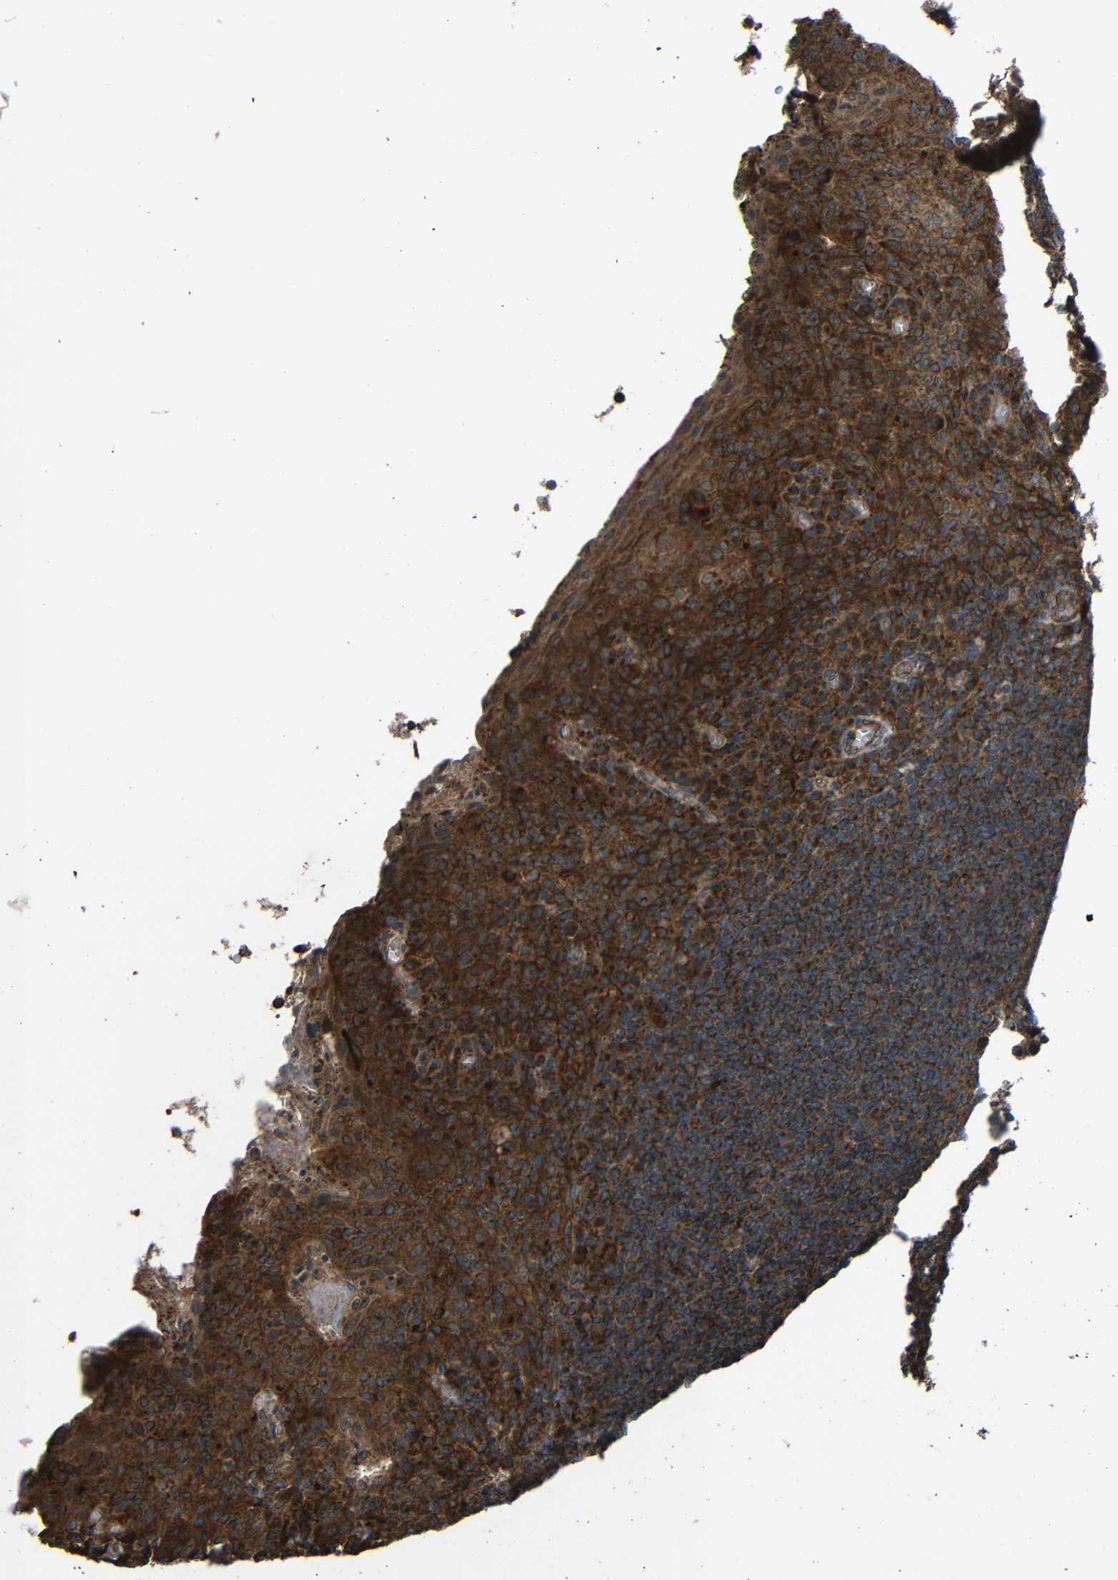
{"staining": {"intensity": "strong", "quantity": ">75%", "location": "cytoplasmic/membranous"}, "tissue": "tonsil", "cell_type": "Germinal center cells", "image_type": "normal", "snomed": [{"axis": "morphology", "description": "Normal tissue, NOS"}, {"axis": "topography", "description": "Tonsil"}], "caption": "Brown immunohistochemical staining in unremarkable tonsil reveals strong cytoplasmic/membranous expression in about >75% of germinal center cells.", "gene": "C1GALT1", "patient": {"sex": "male", "age": 17}}